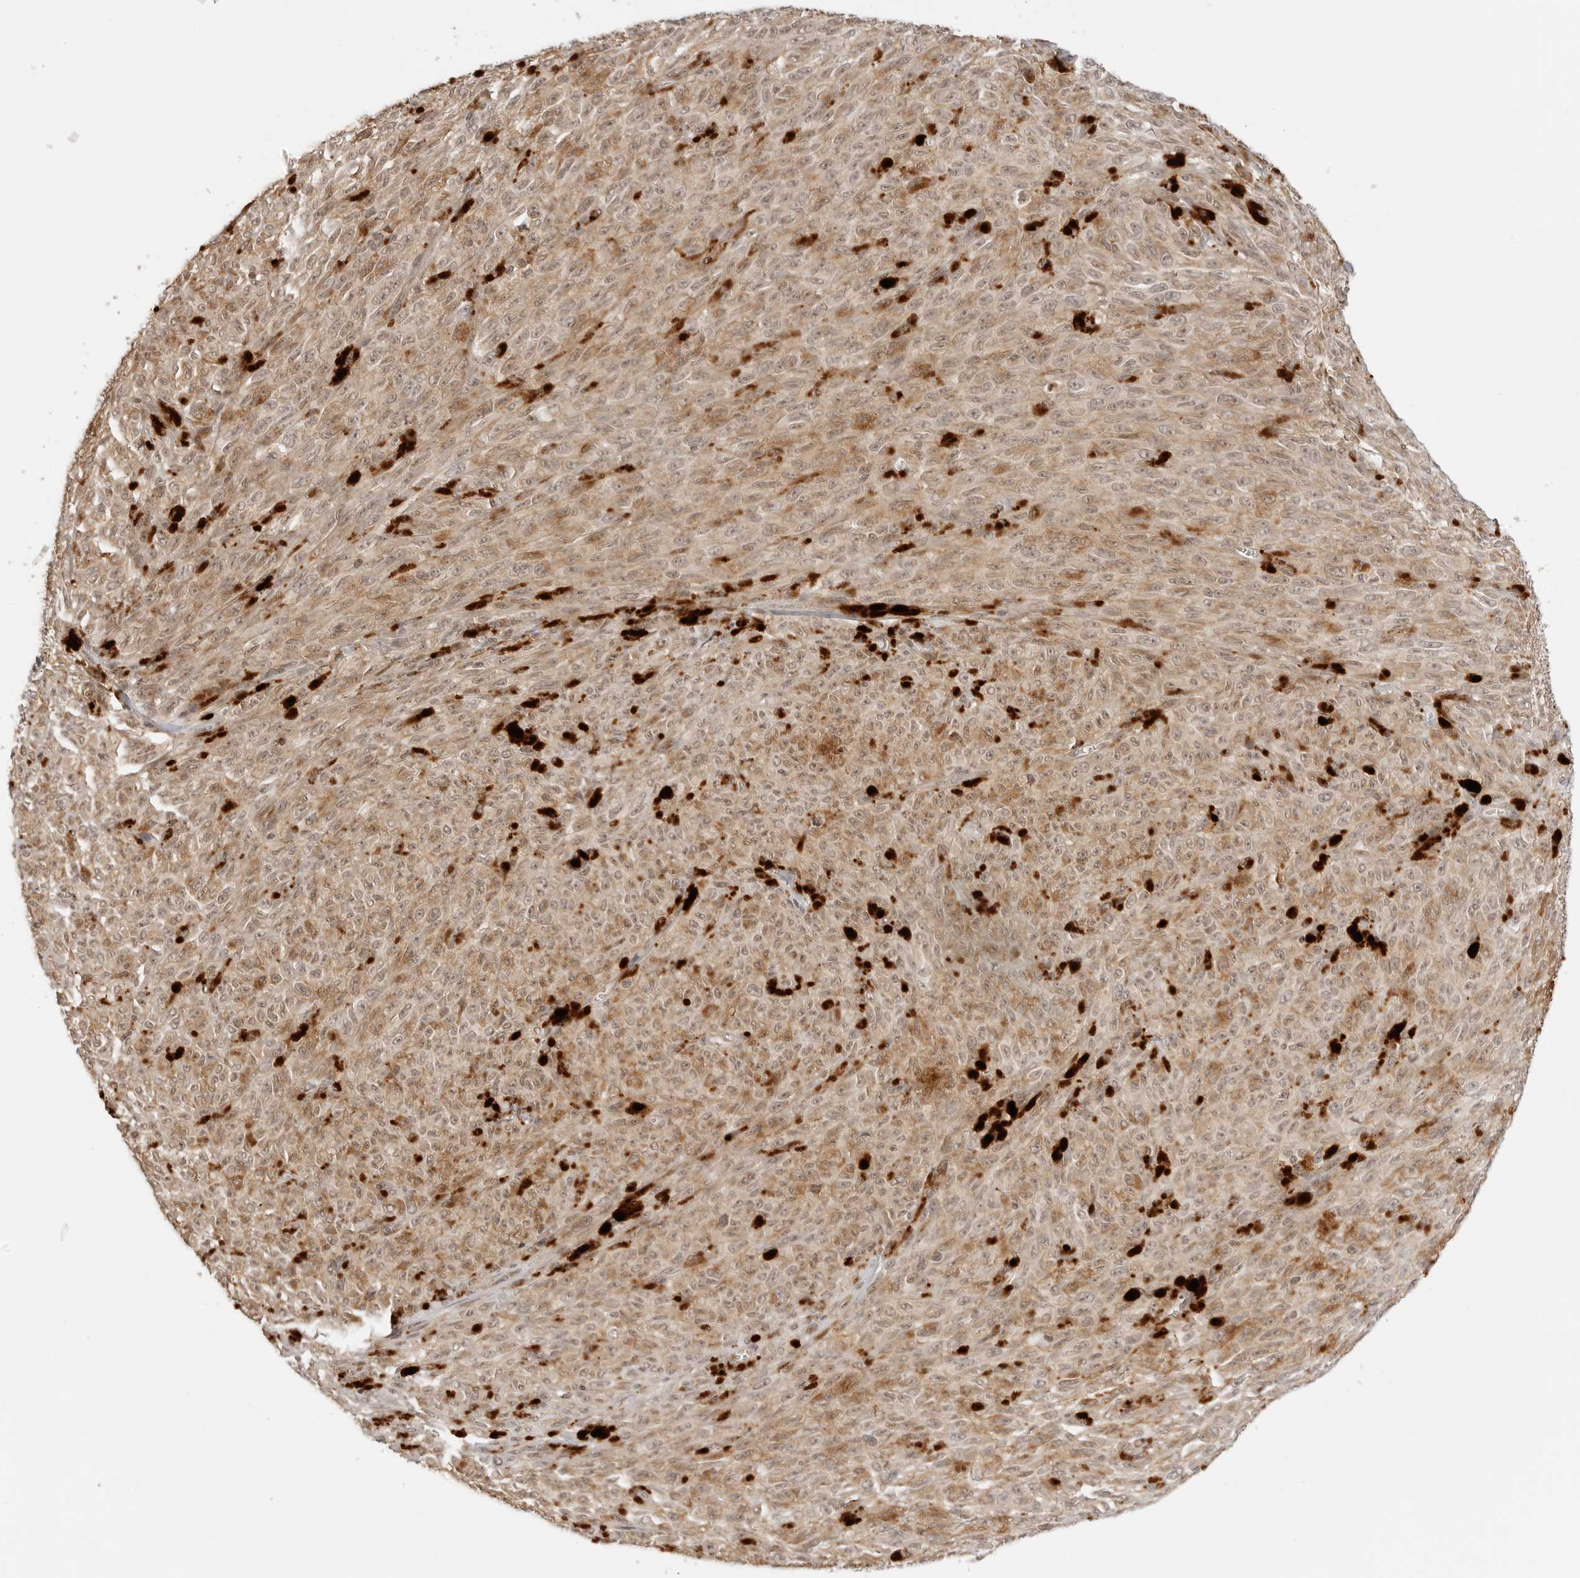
{"staining": {"intensity": "moderate", "quantity": ">75%", "location": "cytoplasmic/membranous"}, "tissue": "melanoma", "cell_type": "Tumor cells", "image_type": "cancer", "snomed": [{"axis": "morphology", "description": "Malignant melanoma, NOS"}, {"axis": "topography", "description": "Skin"}], "caption": "Immunohistochemistry staining of melanoma, which shows medium levels of moderate cytoplasmic/membranous staining in about >75% of tumor cells indicating moderate cytoplasmic/membranous protein expression. The staining was performed using DAB (3,3'-diaminobenzidine) (brown) for protein detection and nuclei were counterstained in hematoxylin (blue).", "gene": "GPR34", "patient": {"sex": "female", "age": 82}}